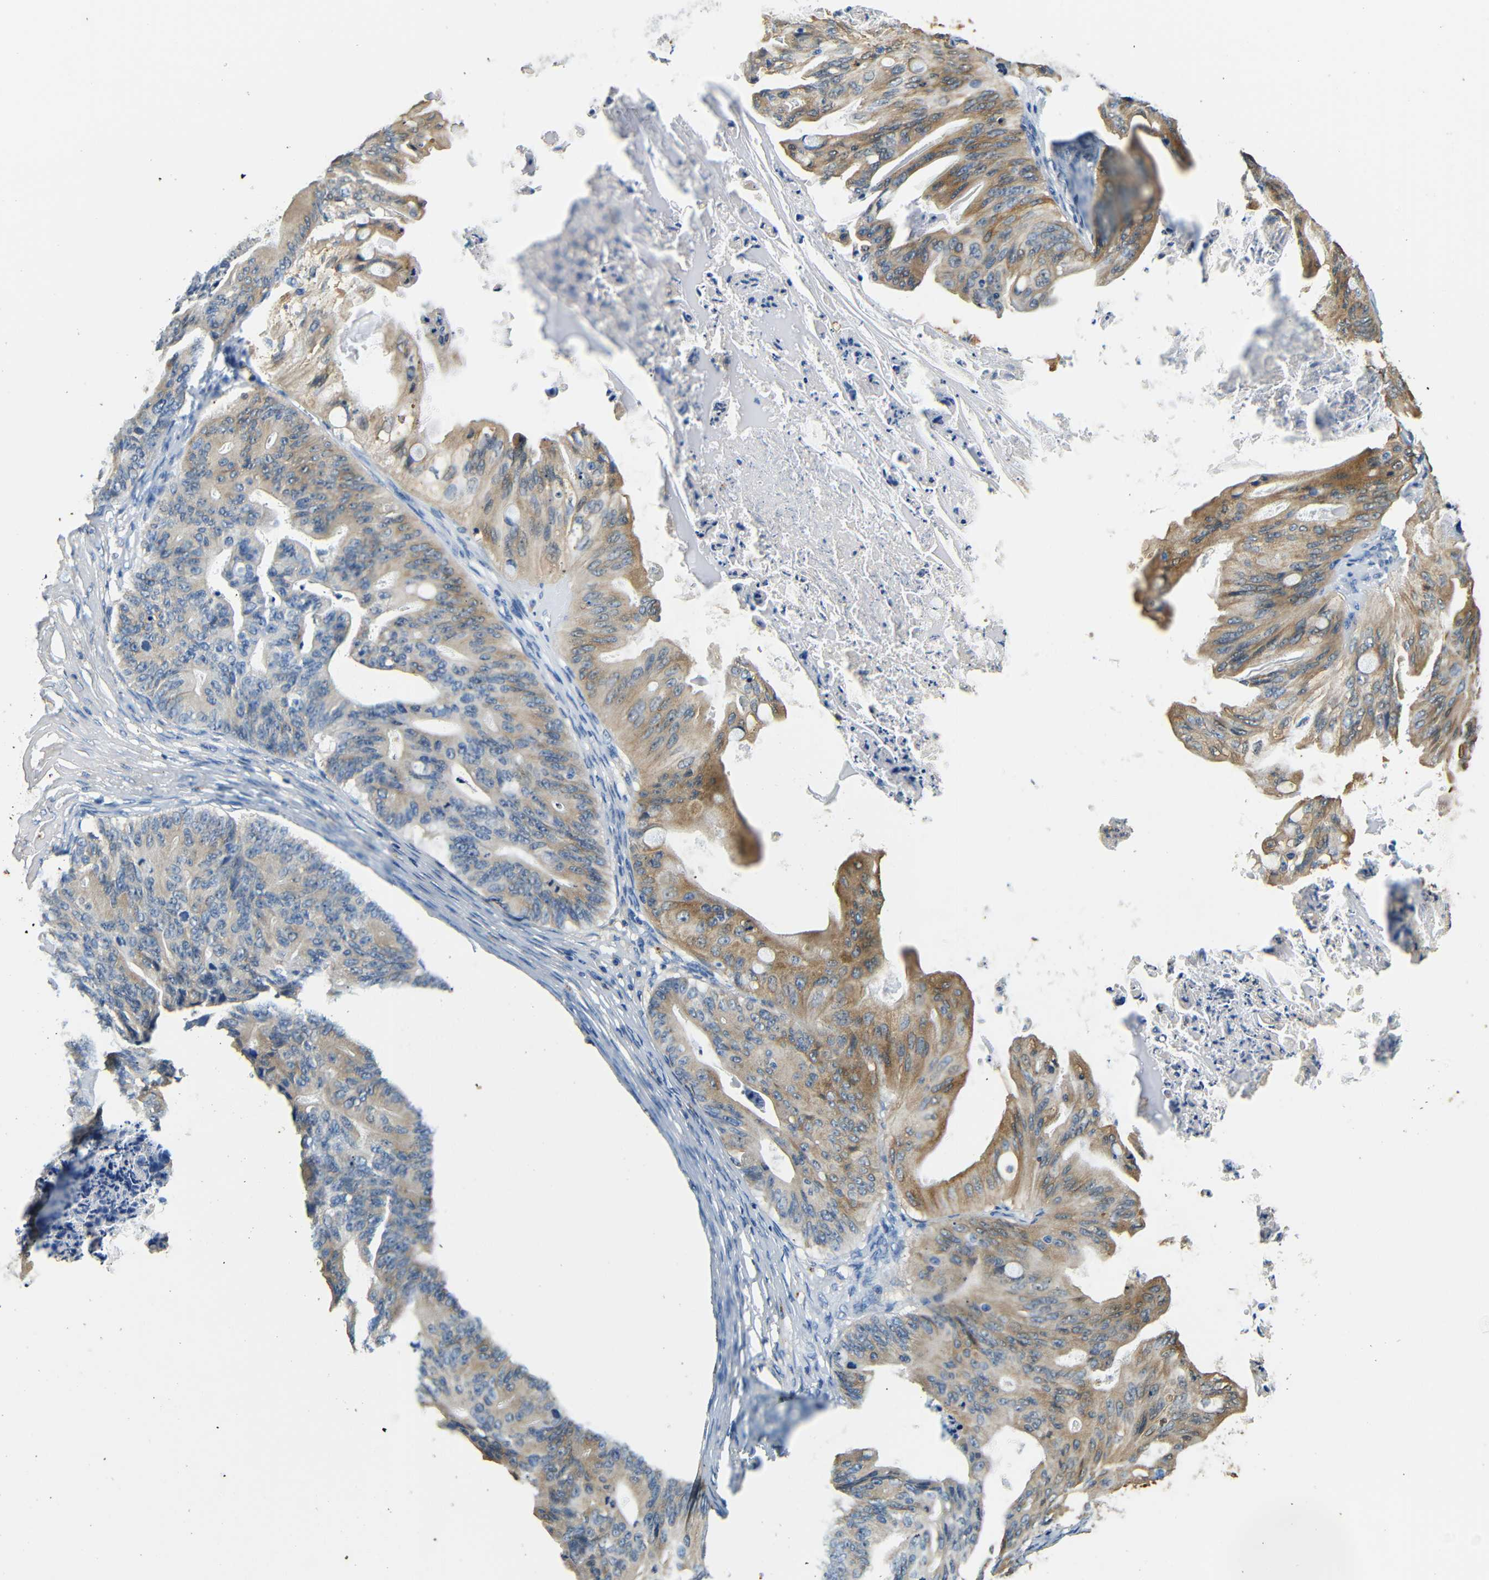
{"staining": {"intensity": "moderate", "quantity": "25%-75%", "location": "cytoplasmic/membranous"}, "tissue": "ovarian cancer", "cell_type": "Tumor cells", "image_type": "cancer", "snomed": [{"axis": "morphology", "description": "Cystadenocarcinoma, mucinous, NOS"}, {"axis": "topography", "description": "Ovary"}], "caption": "This photomicrograph demonstrates IHC staining of ovarian cancer, with medium moderate cytoplasmic/membranous positivity in about 25%-75% of tumor cells.", "gene": "FMO5", "patient": {"sex": "female", "age": 37}}